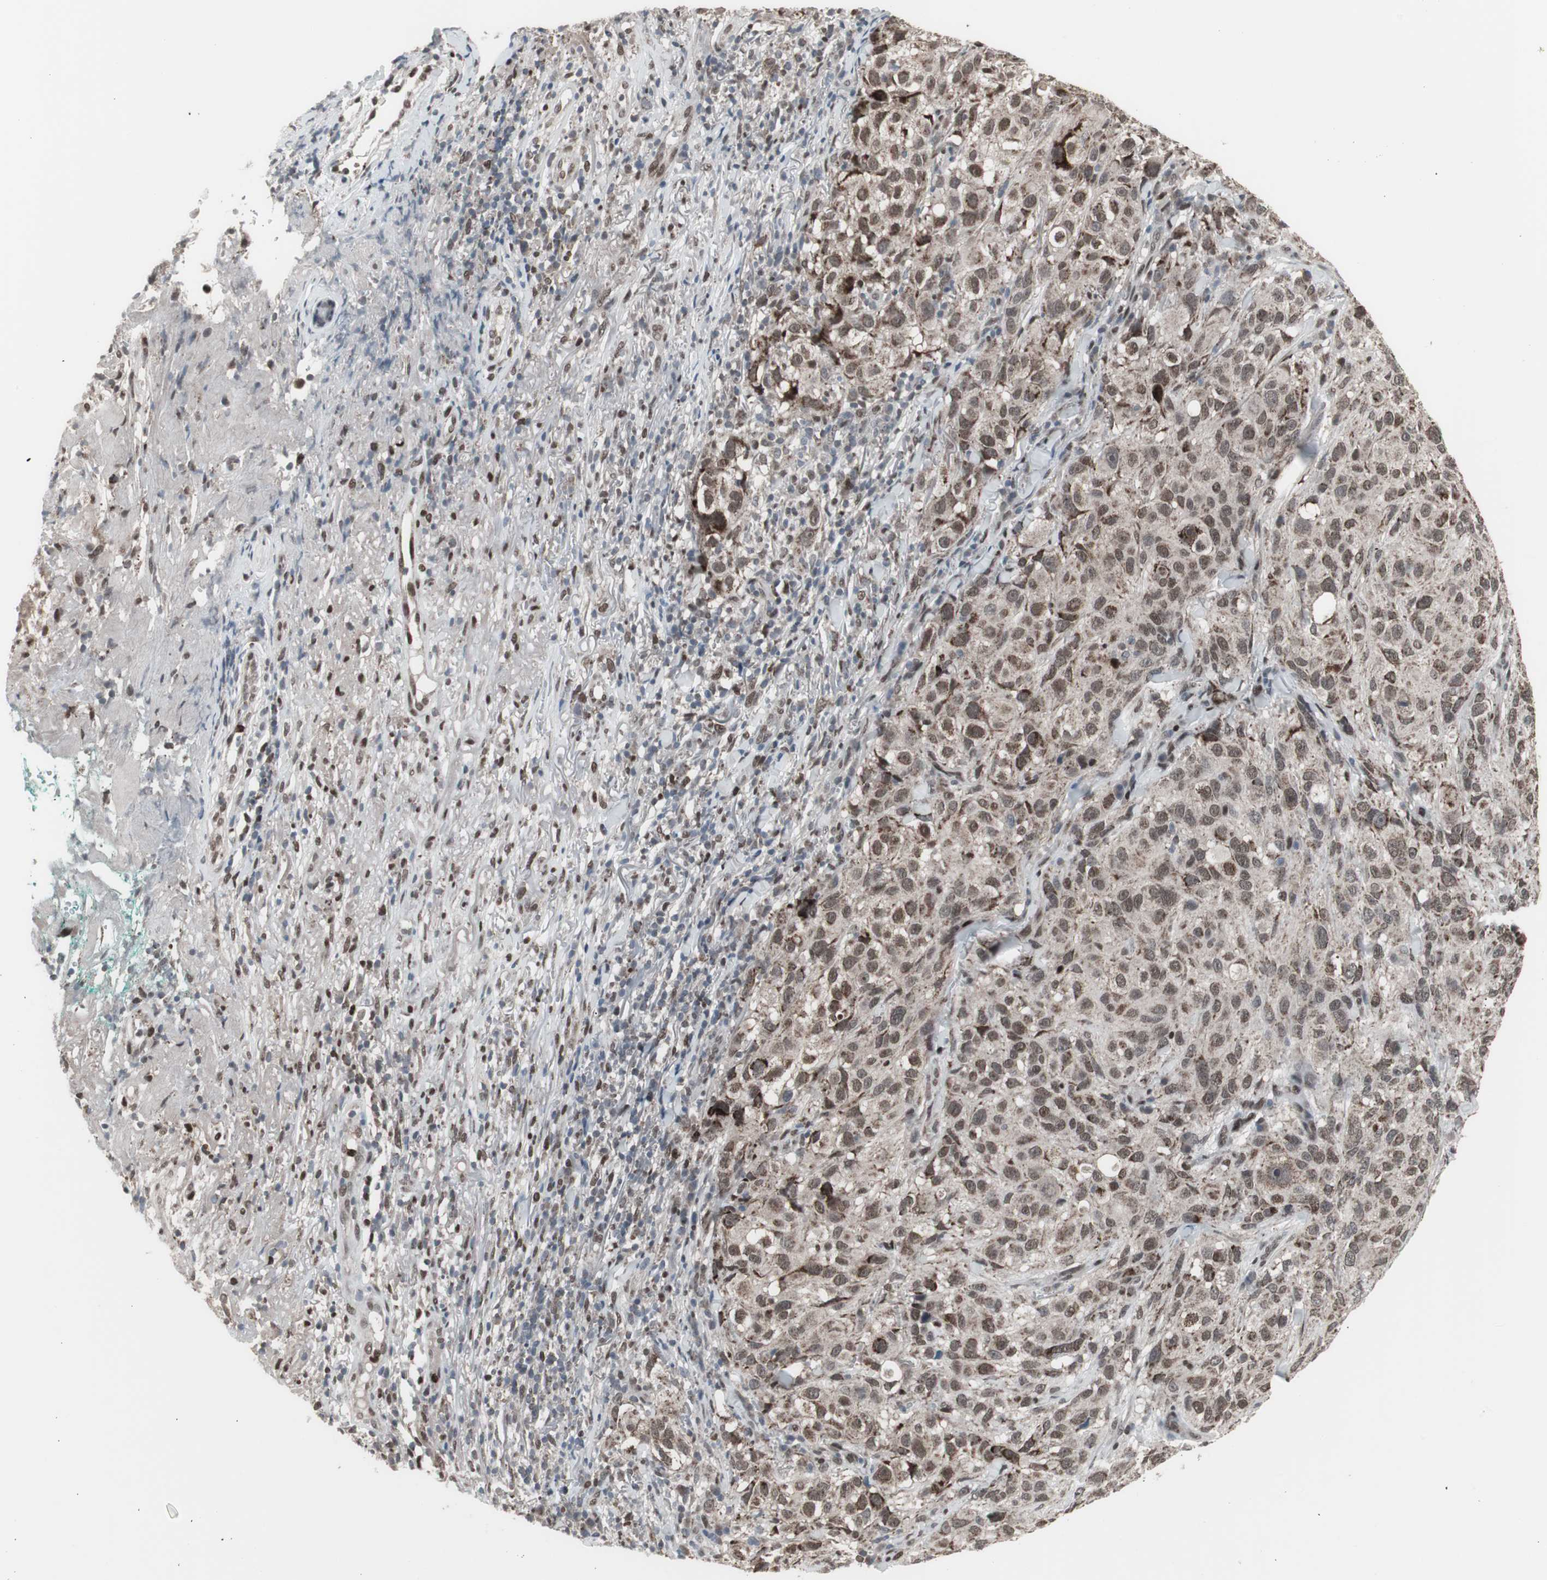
{"staining": {"intensity": "moderate", "quantity": ">75%", "location": "cytoplasmic/membranous,nuclear"}, "tissue": "melanoma", "cell_type": "Tumor cells", "image_type": "cancer", "snomed": [{"axis": "morphology", "description": "Necrosis, NOS"}, {"axis": "morphology", "description": "Malignant melanoma, NOS"}, {"axis": "topography", "description": "Skin"}], "caption": "Protein staining exhibits moderate cytoplasmic/membranous and nuclear staining in about >75% of tumor cells in melanoma.", "gene": "RXRA", "patient": {"sex": "female", "age": 87}}